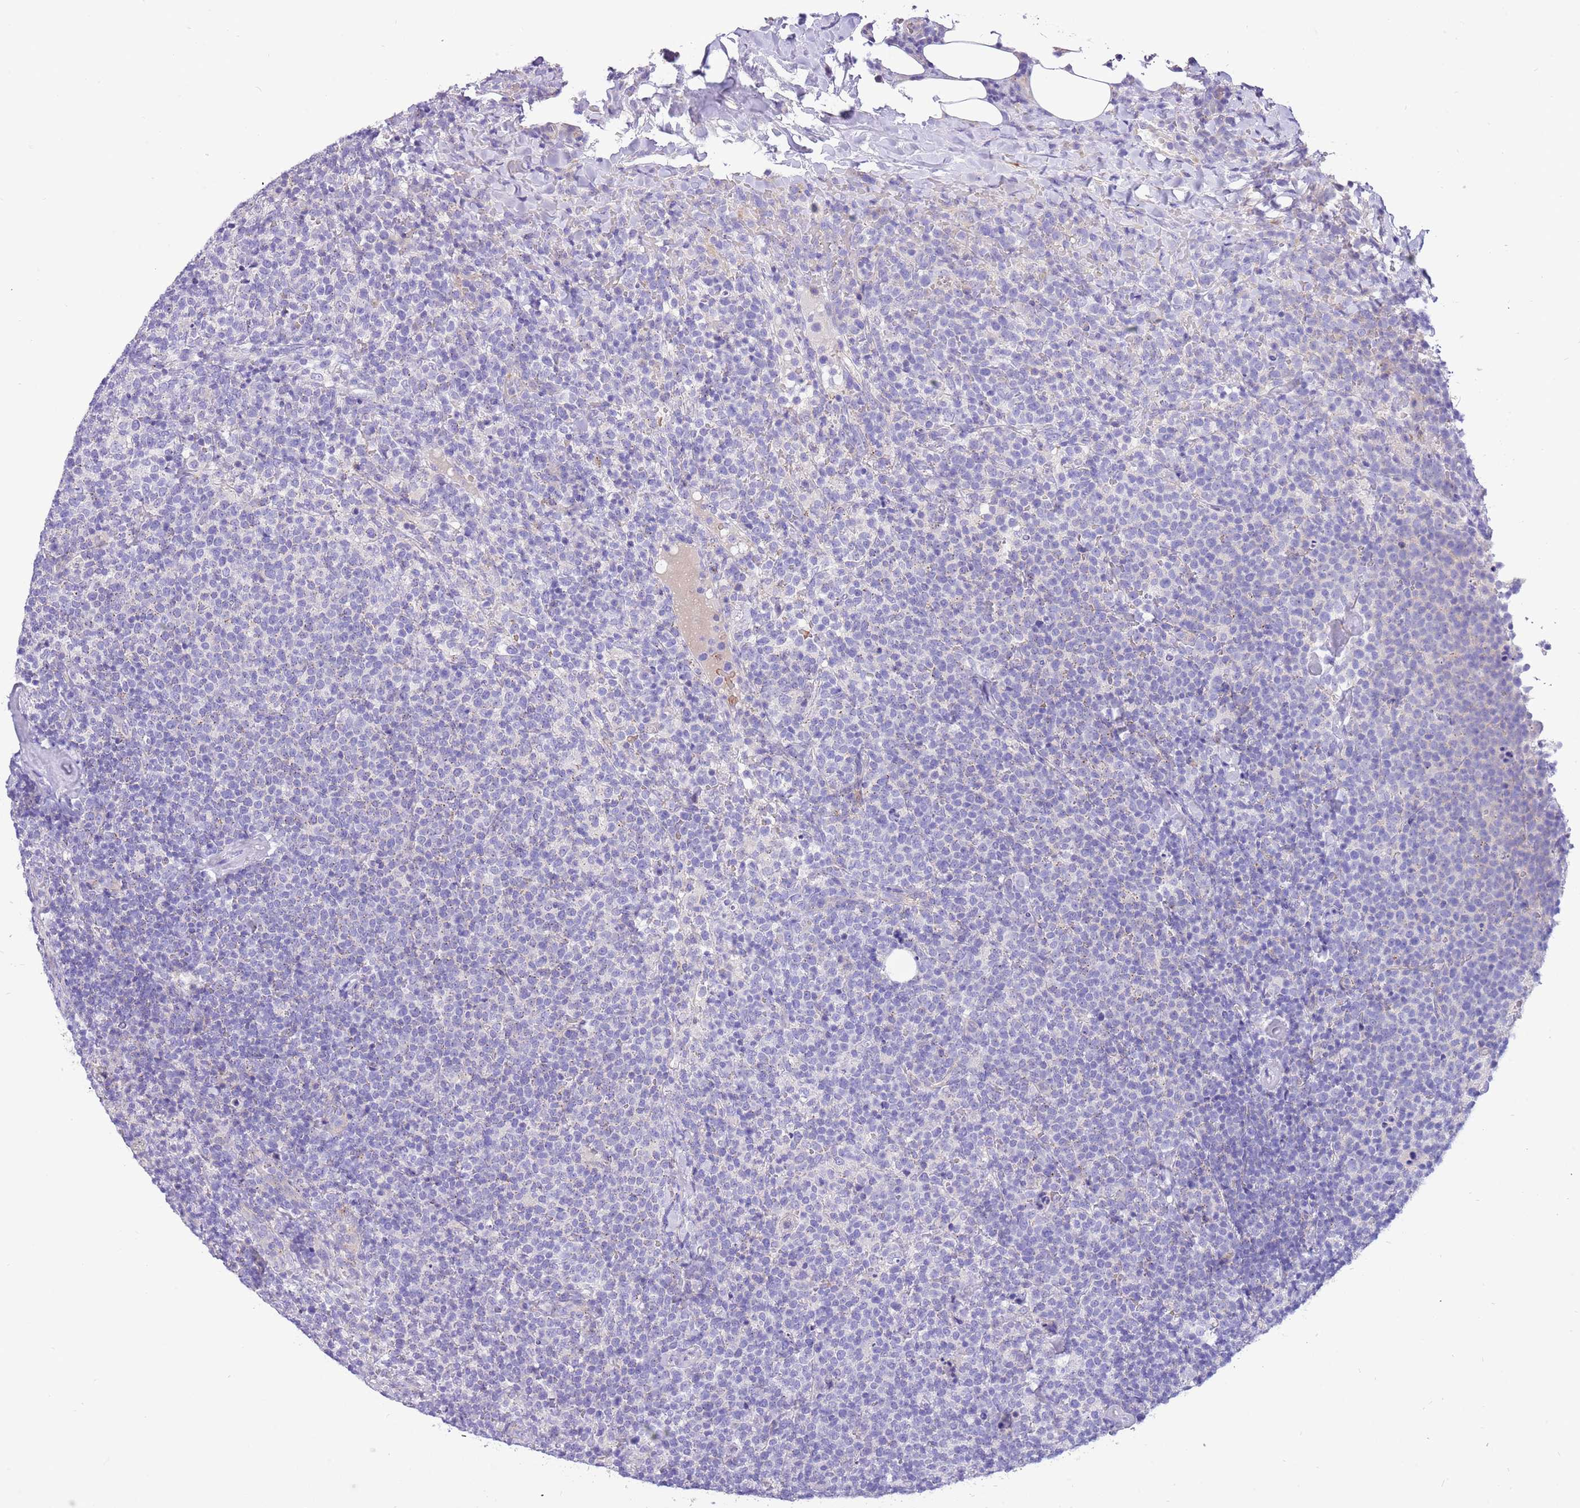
{"staining": {"intensity": "negative", "quantity": "none", "location": "none"}, "tissue": "lymphoma", "cell_type": "Tumor cells", "image_type": "cancer", "snomed": [{"axis": "morphology", "description": "Malignant lymphoma, non-Hodgkin's type, High grade"}, {"axis": "topography", "description": "Lymph node"}], "caption": "The micrograph exhibits no staining of tumor cells in high-grade malignant lymphoma, non-Hodgkin's type. Nuclei are stained in blue.", "gene": "KBTBD3", "patient": {"sex": "male", "age": 61}}